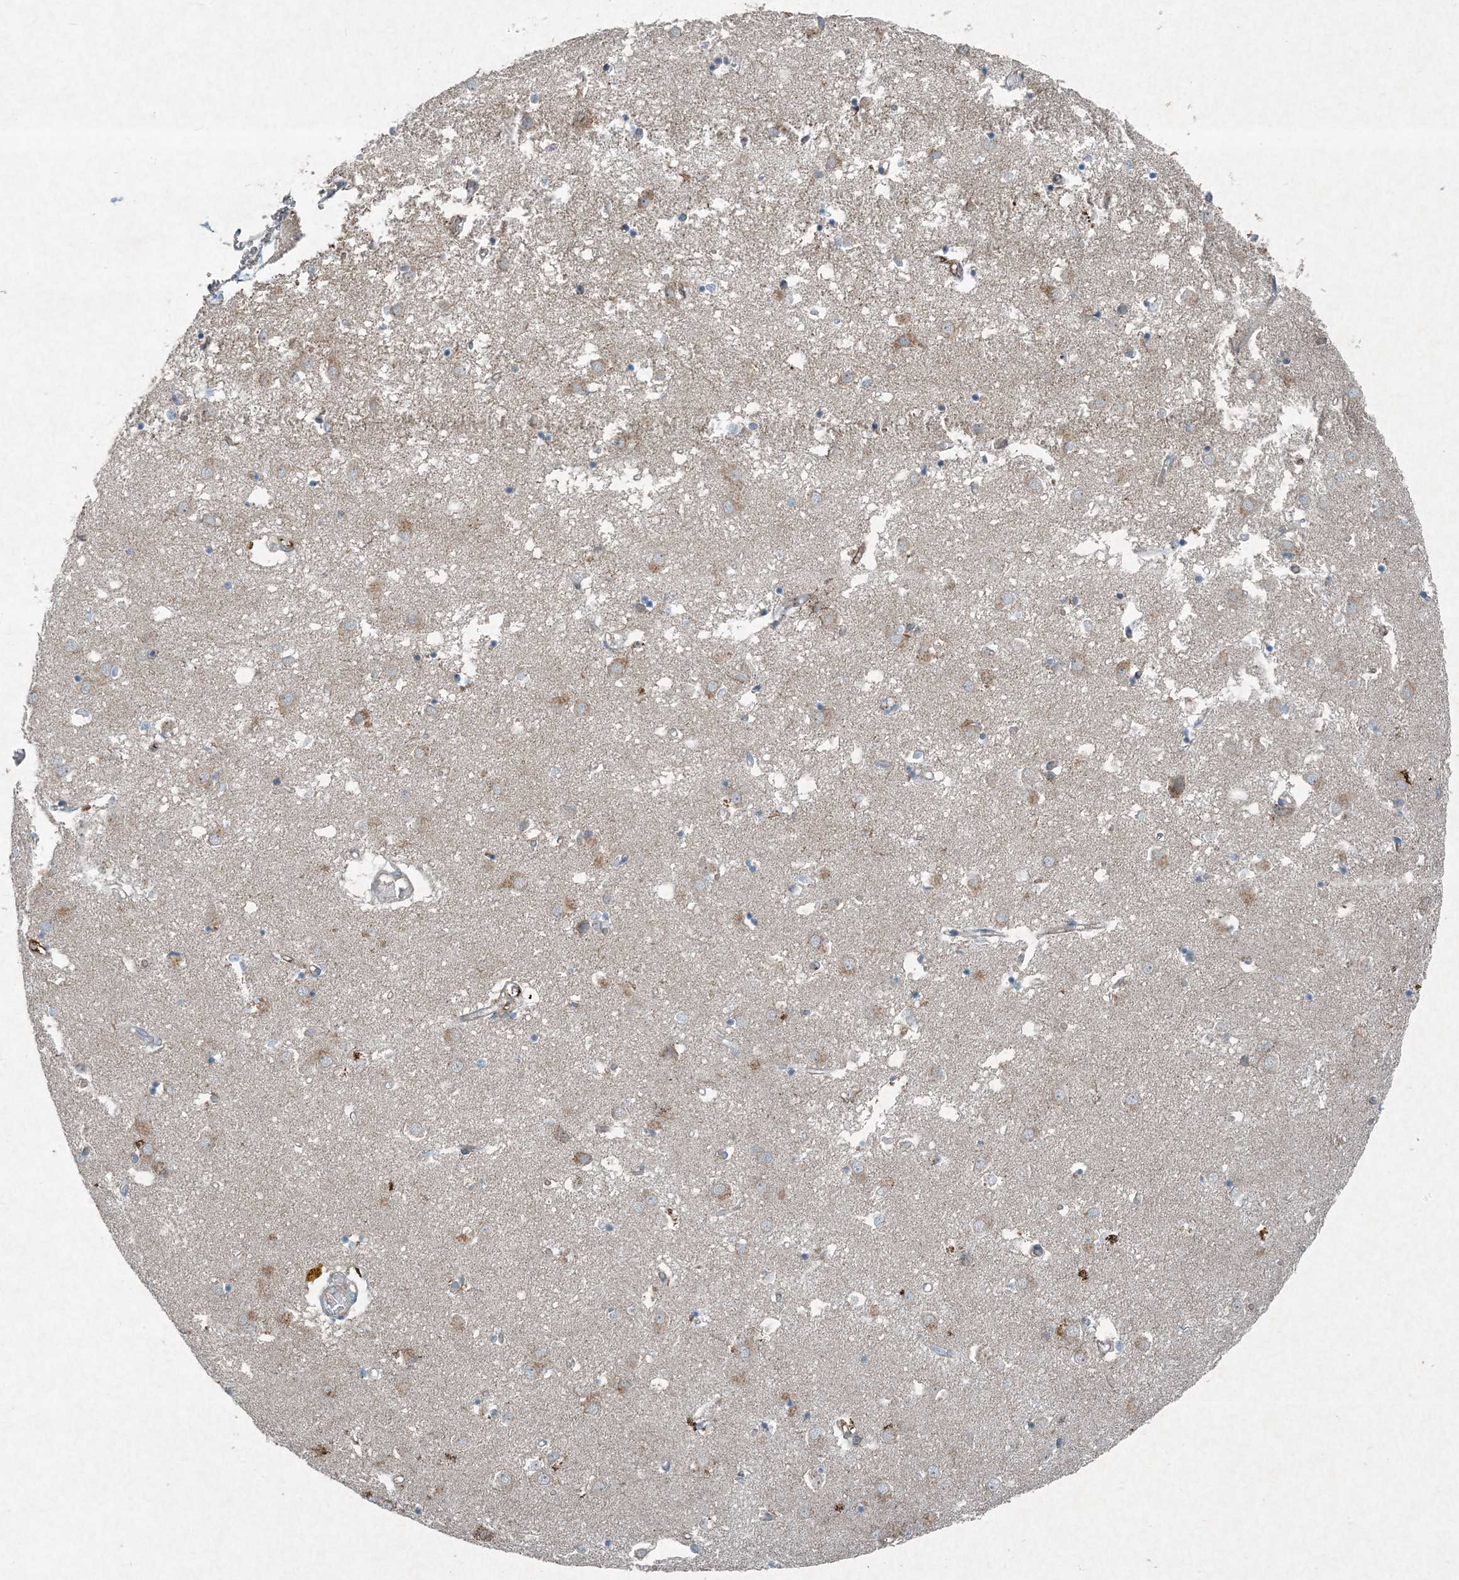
{"staining": {"intensity": "weak", "quantity": "<25%", "location": "cytoplasmic/membranous"}, "tissue": "caudate", "cell_type": "Glial cells", "image_type": "normal", "snomed": [{"axis": "morphology", "description": "Normal tissue, NOS"}, {"axis": "topography", "description": "Lateral ventricle wall"}], "caption": "Immunohistochemical staining of normal caudate demonstrates no significant expression in glial cells.", "gene": "APOM", "patient": {"sex": "male", "age": 70}}